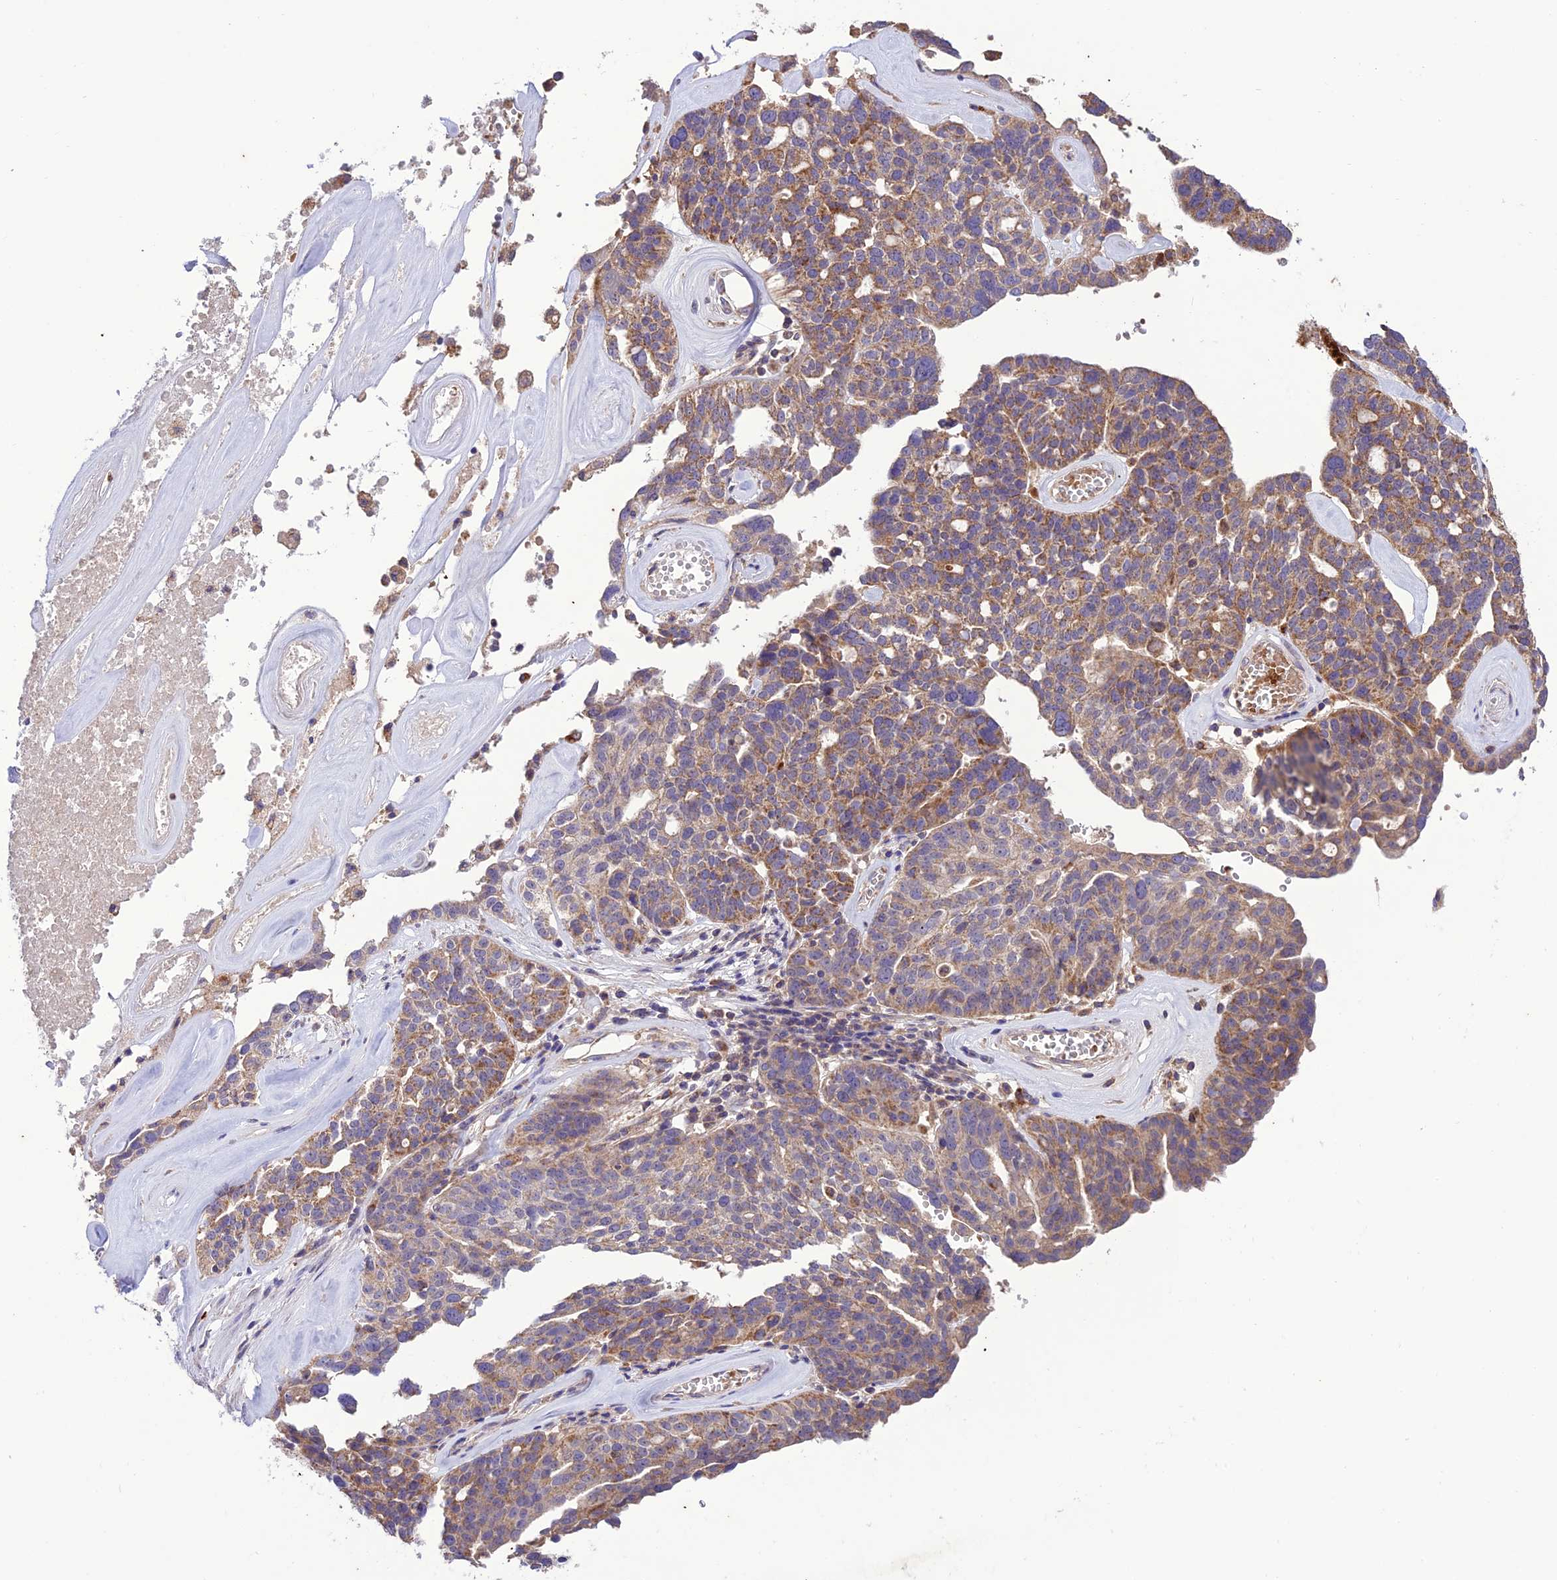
{"staining": {"intensity": "moderate", "quantity": "25%-75%", "location": "cytoplasmic/membranous"}, "tissue": "ovarian cancer", "cell_type": "Tumor cells", "image_type": "cancer", "snomed": [{"axis": "morphology", "description": "Cystadenocarcinoma, serous, NOS"}, {"axis": "topography", "description": "Ovary"}], "caption": "DAB (3,3'-diaminobenzidine) immunohistochemical staining of human serous cystadenocarcinoma (ovarian) shows moderate cytoplasmic/membranous protein positivity in approximately 25%-75% of tumor cells.", "gene": "NDUFAF1", "patient": {"sex": "female", "age": 59}}